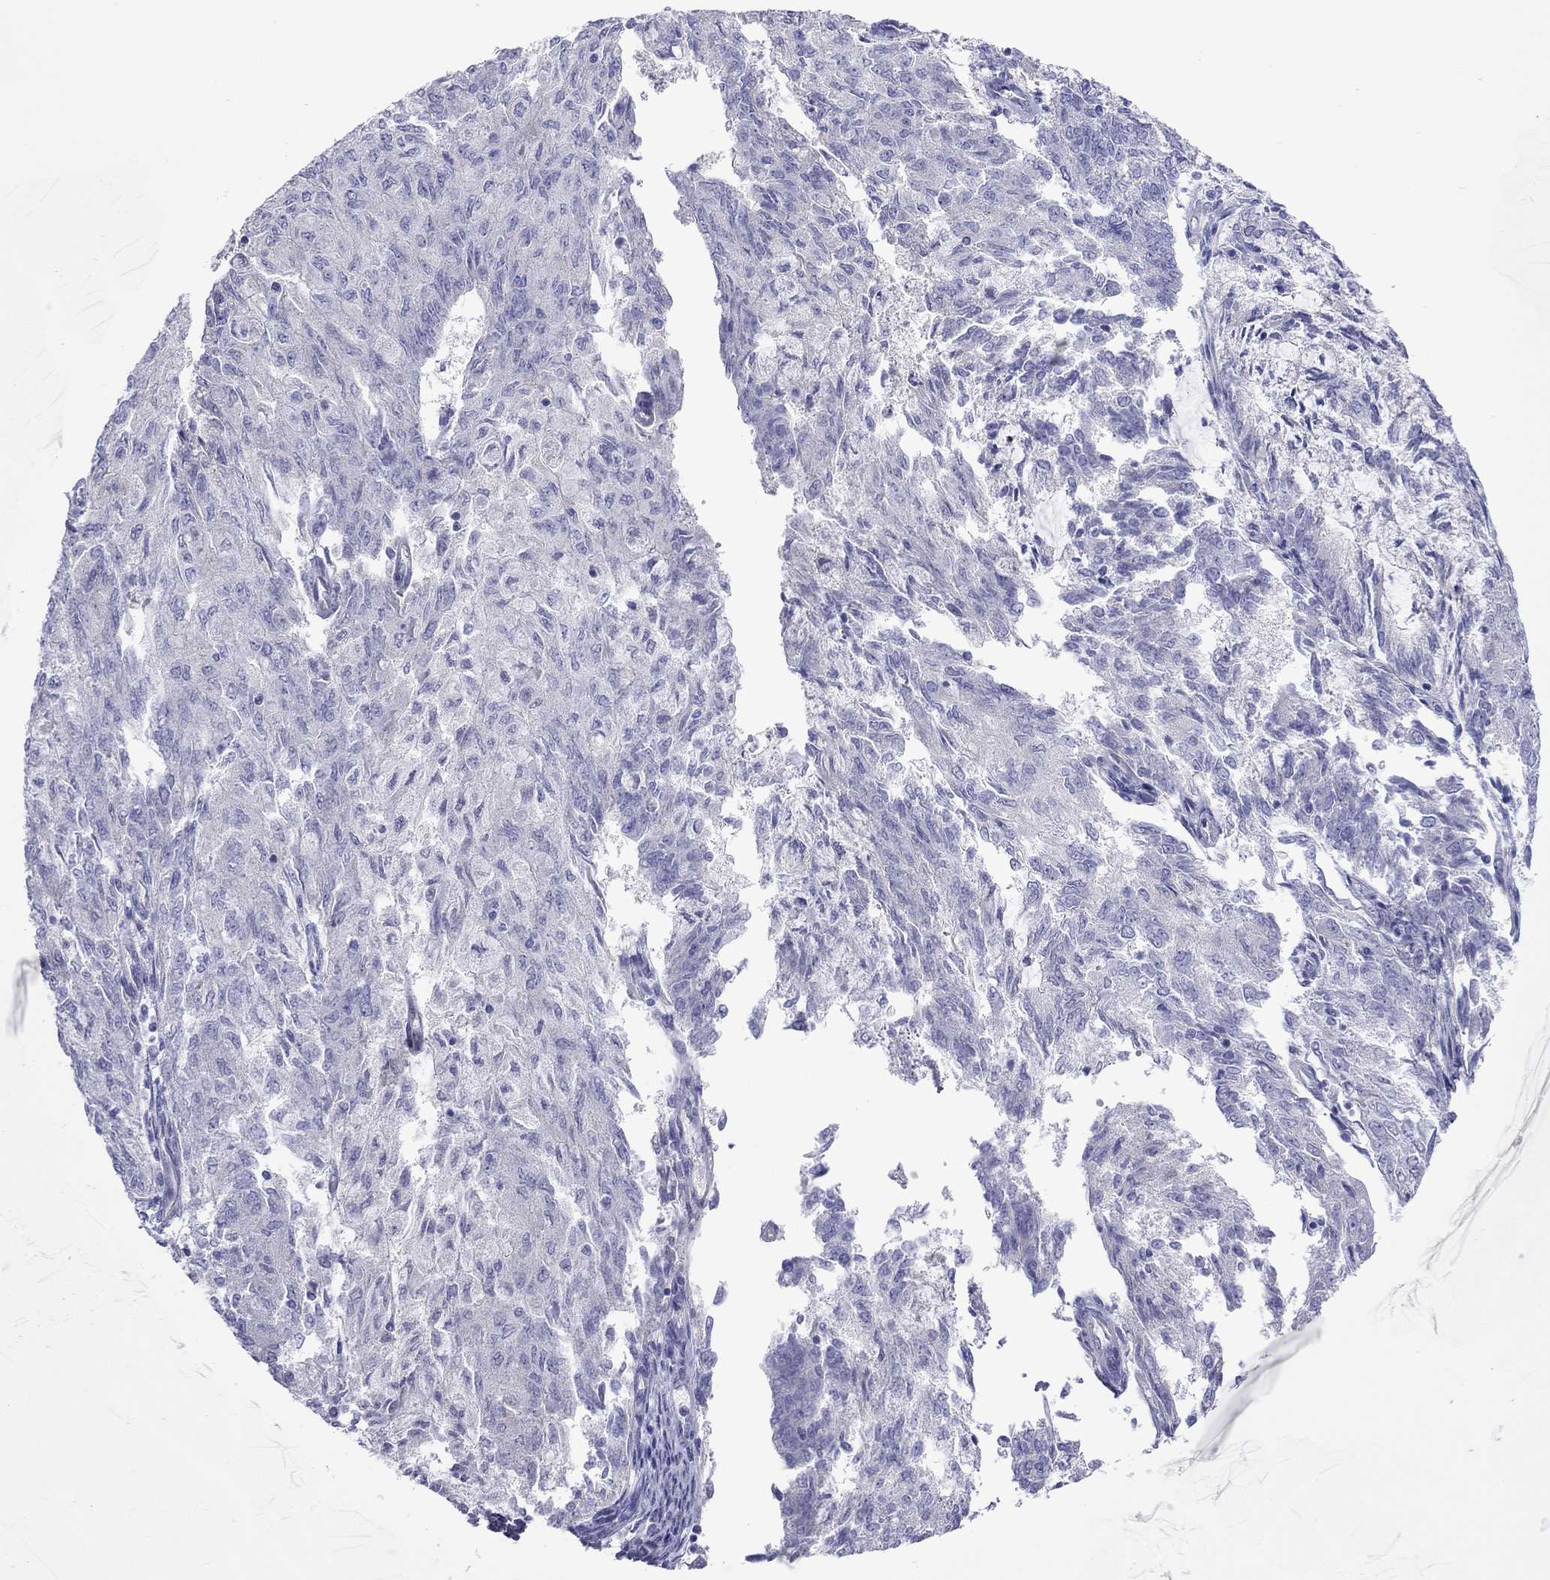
{"staining": {"intensity": "negative", "quantity": "none", "location": "none"}, "tissue": "endometrial cancer", "cell_type": "Tumor cells", "image_type": "cancer", "snomed": [{"axis": "morphology", "description": "Adenocarcinoma, NOS"}, {"axis": "topography", "description": "Endometrium"}], "caption": "Photomicrograph shows no protein expression in tumor cells of adenocarcinoma (endometrial) tissue.", "gene": "MGAT4C", "patient": {"sex": "female", "age": 82}}